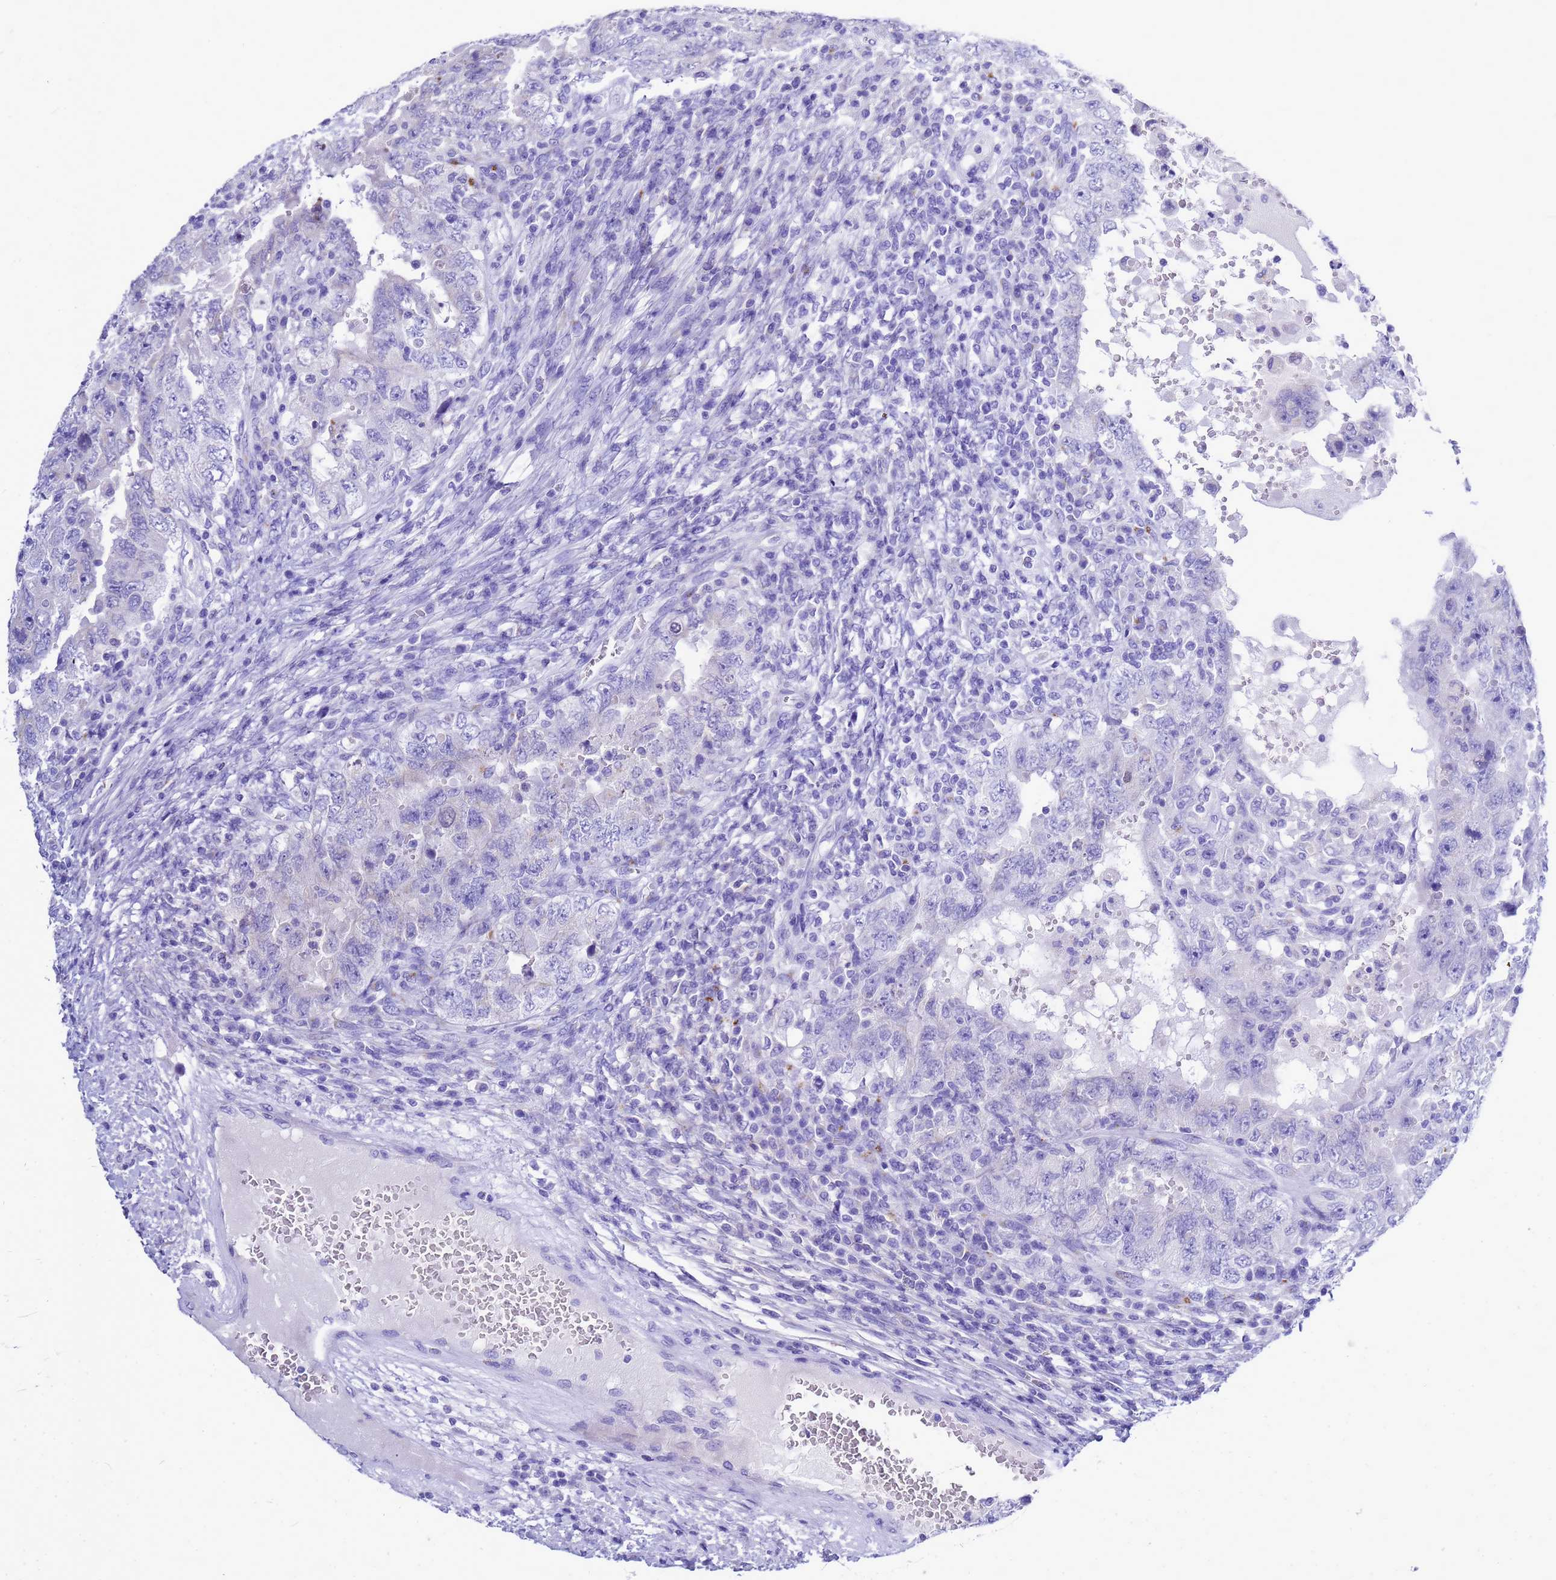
{"staining": {"intensity": "negative", "quantity": "none", "location": "none"}, "tissue": "testis cancer", "cell_type": "Tumor cells", "image_type": "cancer", "snomed": [{"axis": "morphology", "description": "Carcinoma, Embryonal, NOS"}, {"axis": "topography", "description": "Testis"}], "caption": "IHC image of human testis embryonal carcinoma stained for a protein (brown), which shows no expression in tumor cells.", "gene": "OR52E2", "patient": {"sex": "male", "age": 26}}